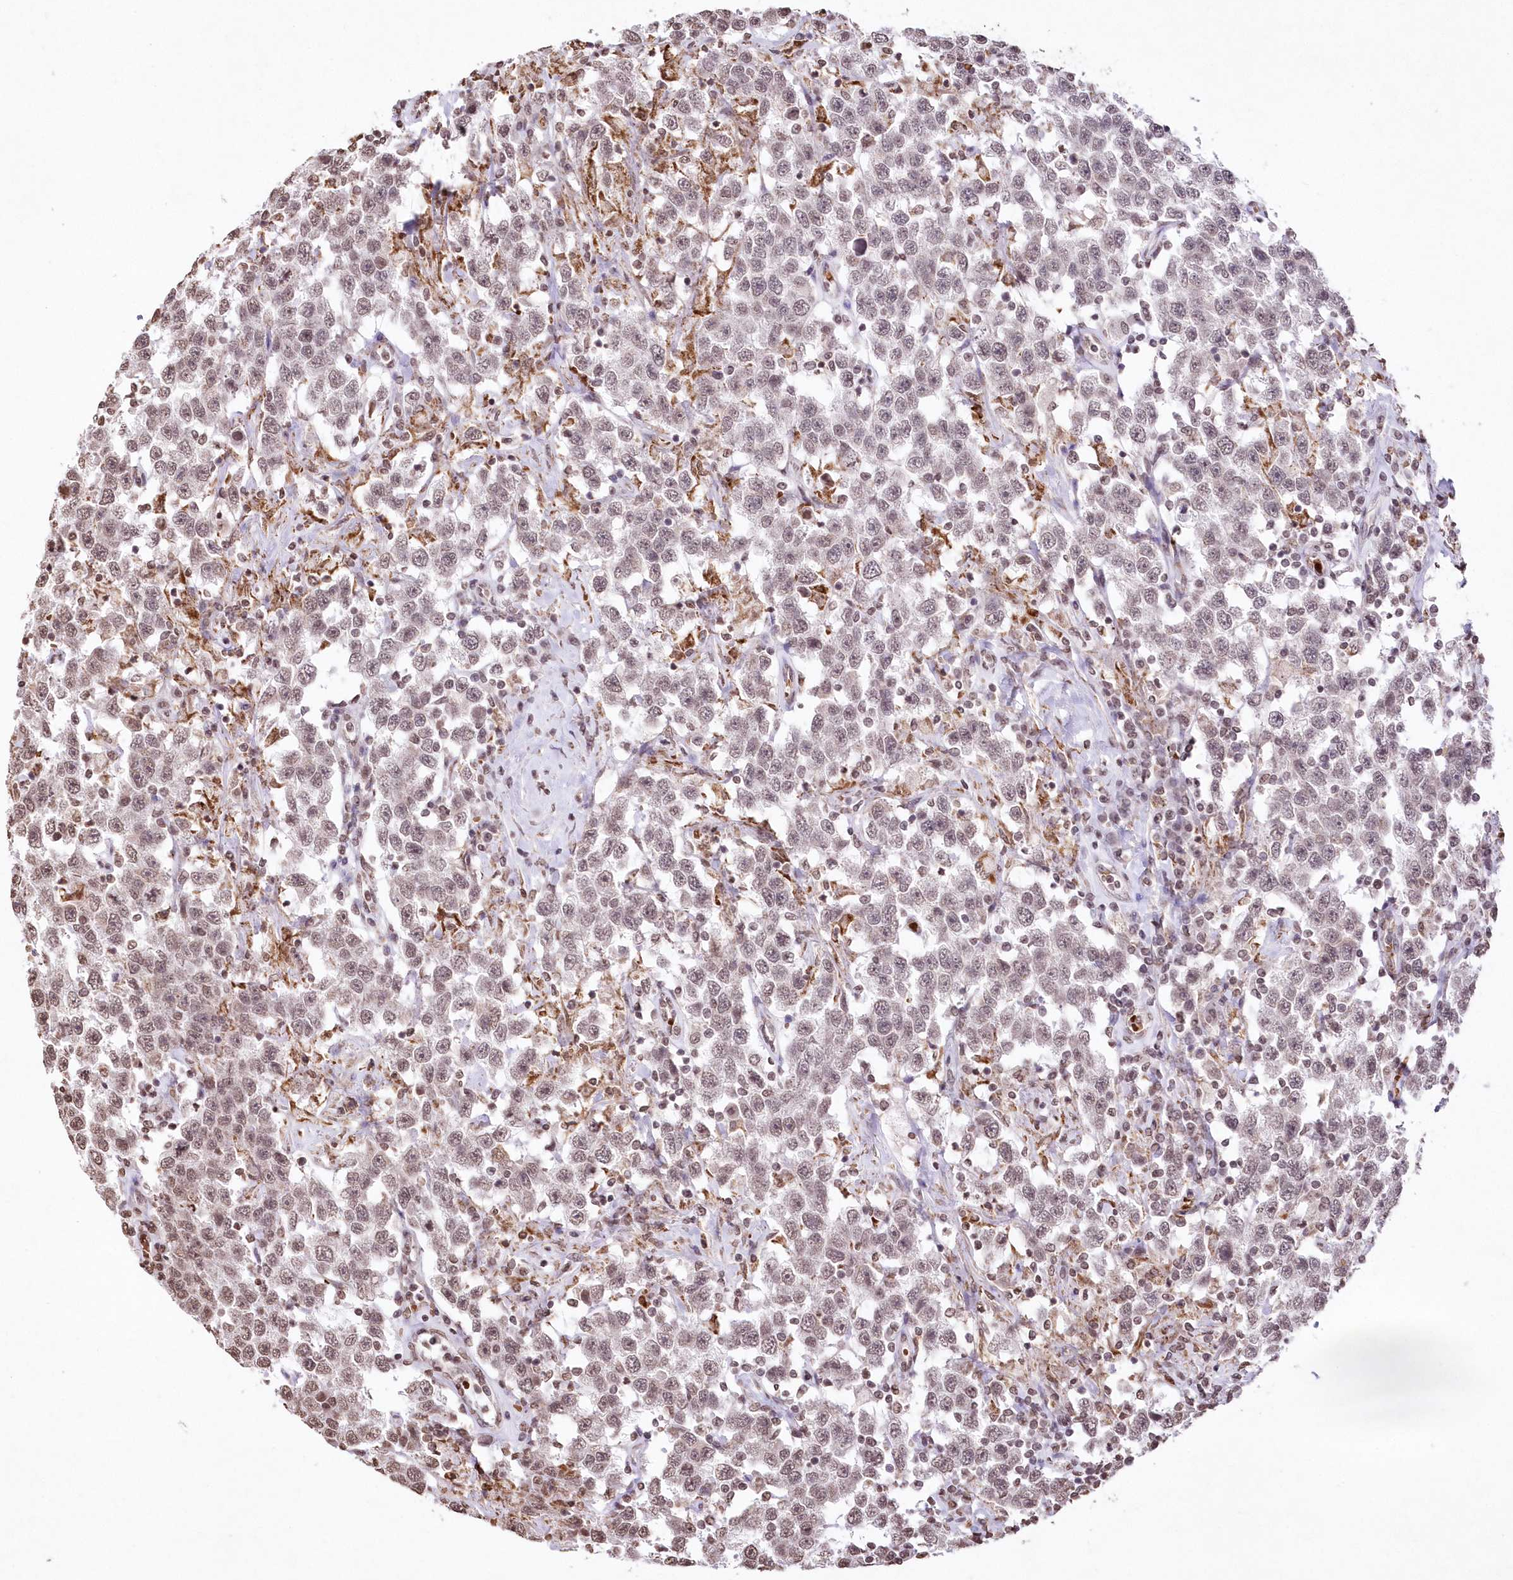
{"staining": {"intensity": "weak", "quantity": "<25%", "location": "nuclear"}, "tissue": "testis cancer", "cell_type": "Tumor cells", "image_type": "cancer", "snomed": [{"axis": "morphology", "description": "Seminoma, NOS"}, {"axis": "topography", "description": "Testis"}], "caption": "Photomicrograph shows no protein expression in tumor cells of testis cancer (seminoma) tissue. (Brightfield microscopy of DAB (3,3'-diaminobenzidine) immunohistochemistry at high magnification).", "gene": "RBM27", "patient": {"sex": "male", "age": 41}}